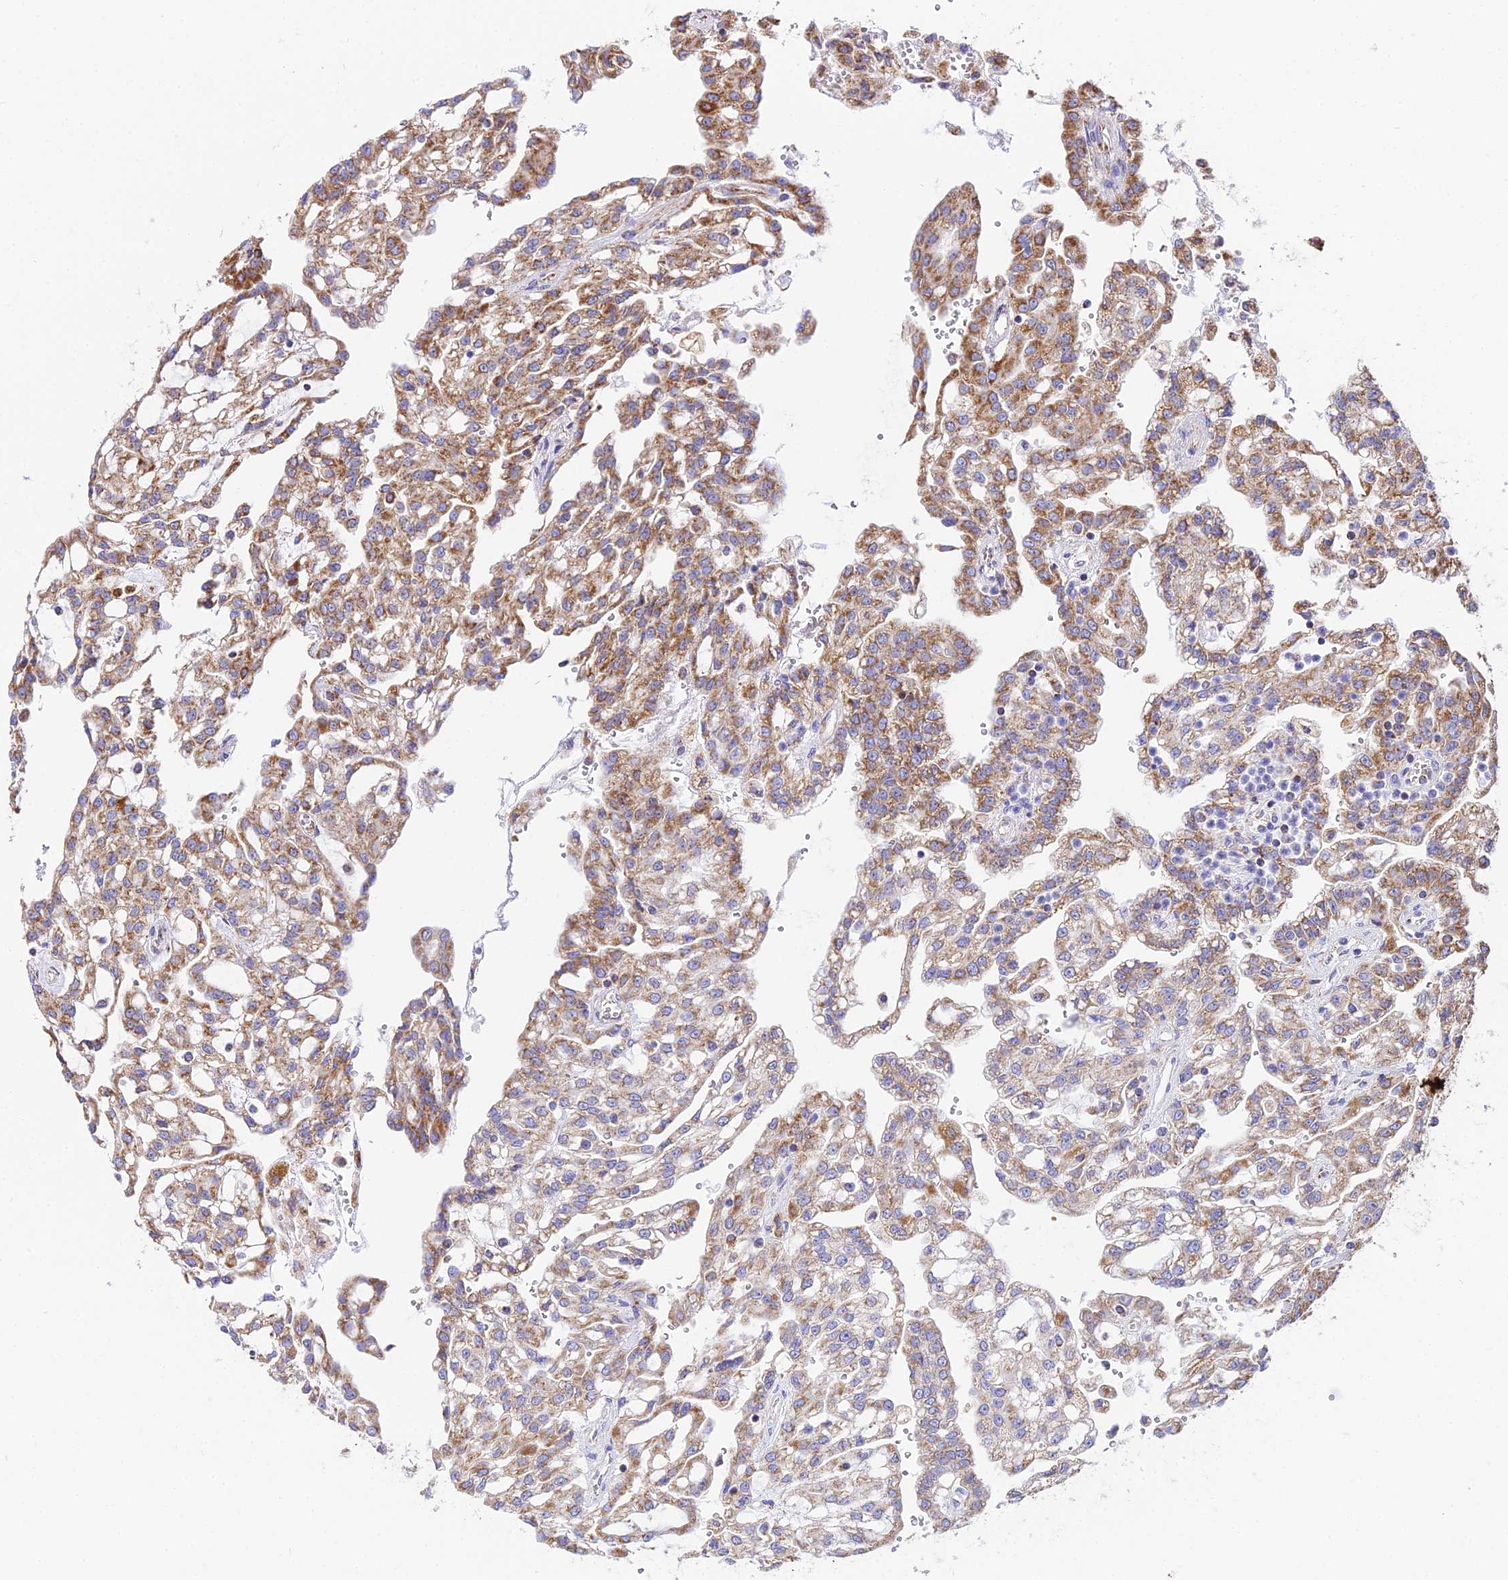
{"staining": {"intensity": "moderate", "quantity": ">75%", "location": "cytoplasmic/membranous"}, "tissue": "renal cancer", "cell_type": "Tumor cells", "image_type": "cancer", "snomed": [{"axis": "morphology", "description": "Adenocarcinoma, NOS"}, {"axis": "topography", "description": "Kidney"}], "caption": "Adenocarcinoma (renal) was stained to show a protein in brown. There is medium levels of moderate cytoplasmic/membranous staining in approximately >75% of tumor cells.", "gene": "OCIAD1", "patient": {"sex": "male", "age": 63}}